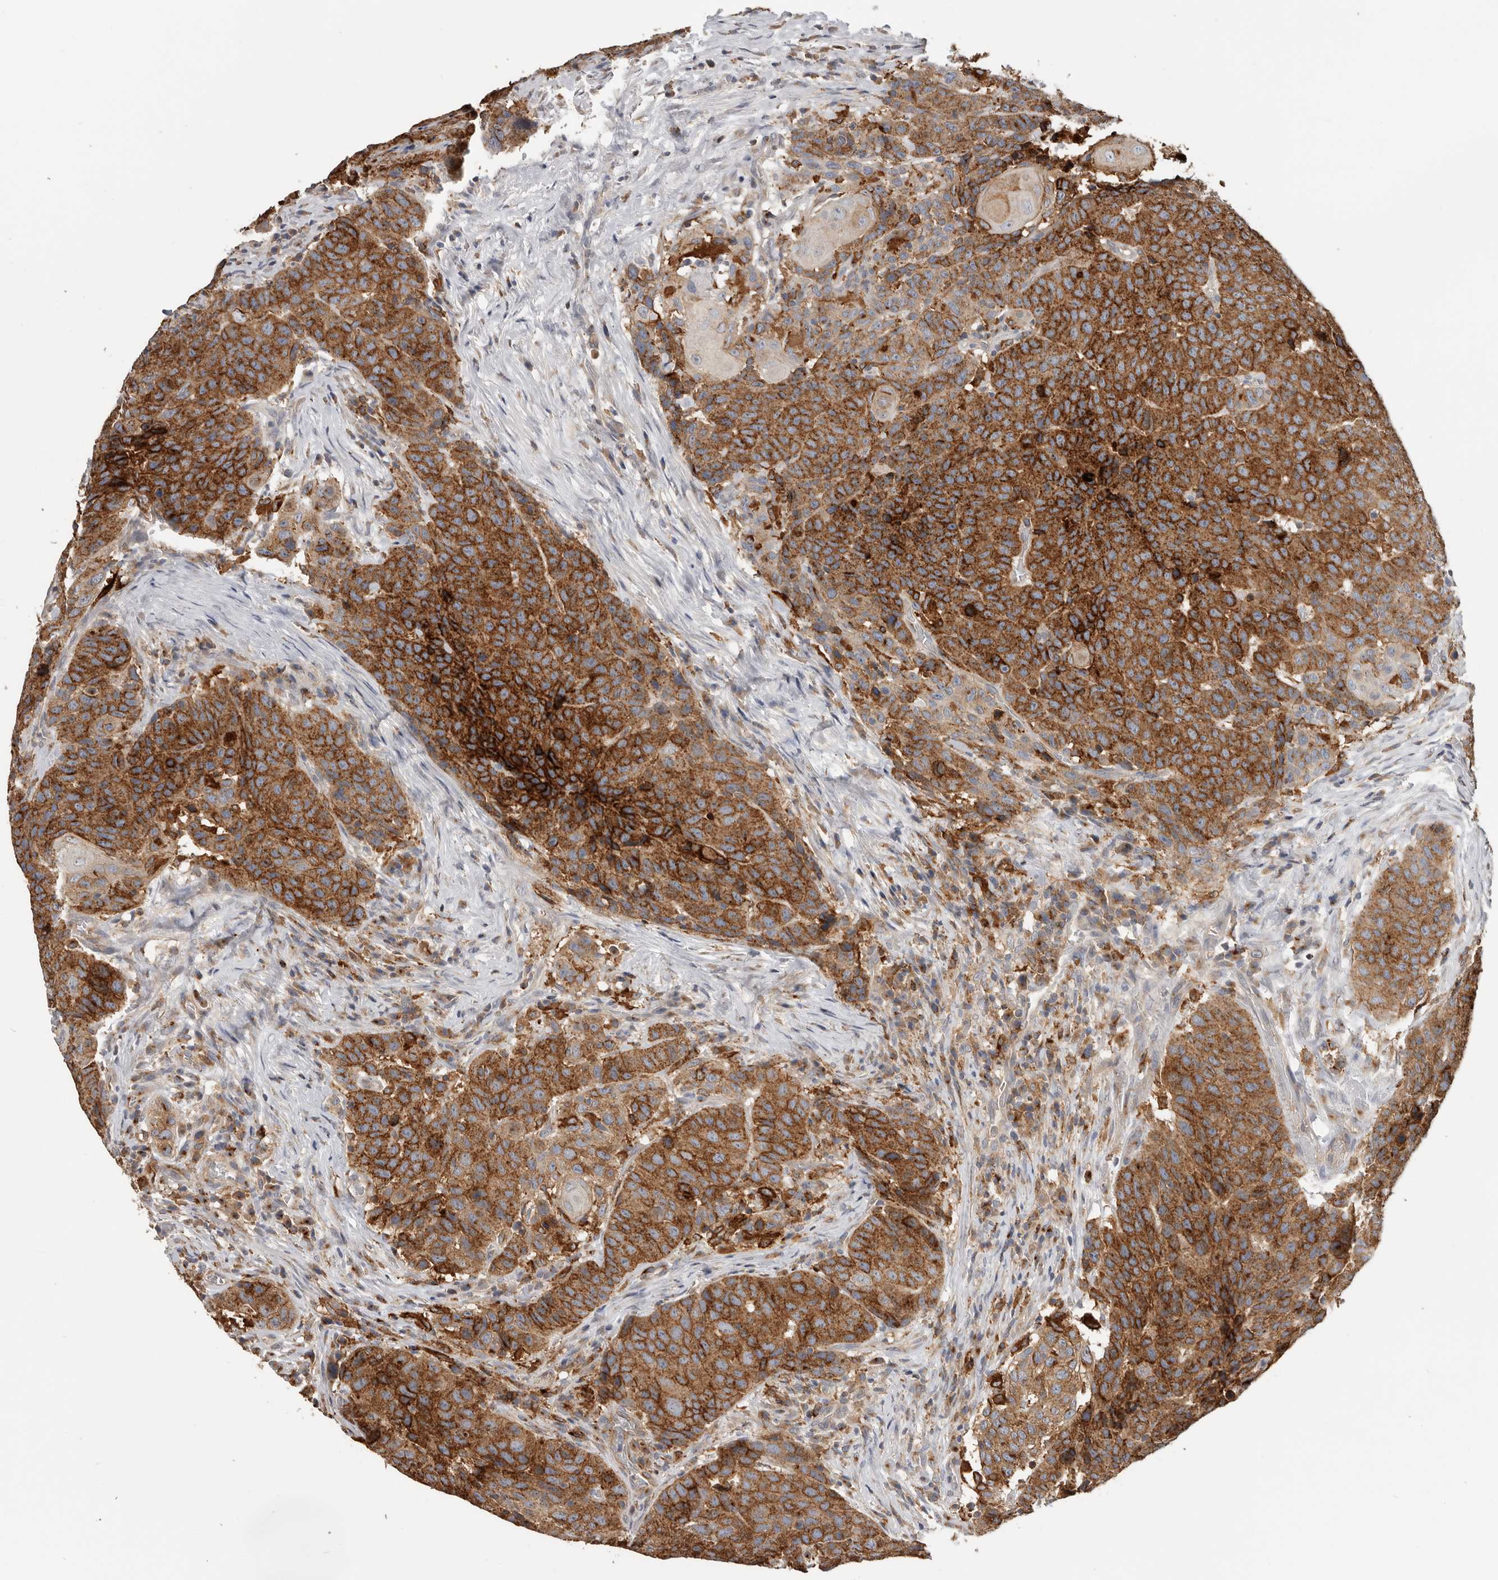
{"staining": {"intensity": "strong", "quantity": ">75%", "location": "cytoplasmic/membranous"}, "tissue": "head and neck cancer", "cell_type": "Tumor cells", "image_type": "cancer", "snomed": [{"axis": "morphology", "description": "Squamous cell carcinoma, NOS"}, {"axis": "topography", "description": "Head-Neck"}], "caption": "Head and neck cancer (squamous cell carcinoma) tissue reveals strong cytoplasmic/membranous positivity in about >75% of tumor cells, visualized by immunohistochemistry.", "gene": "TFRC", "patient": {"sex": "male", "age": 66}}